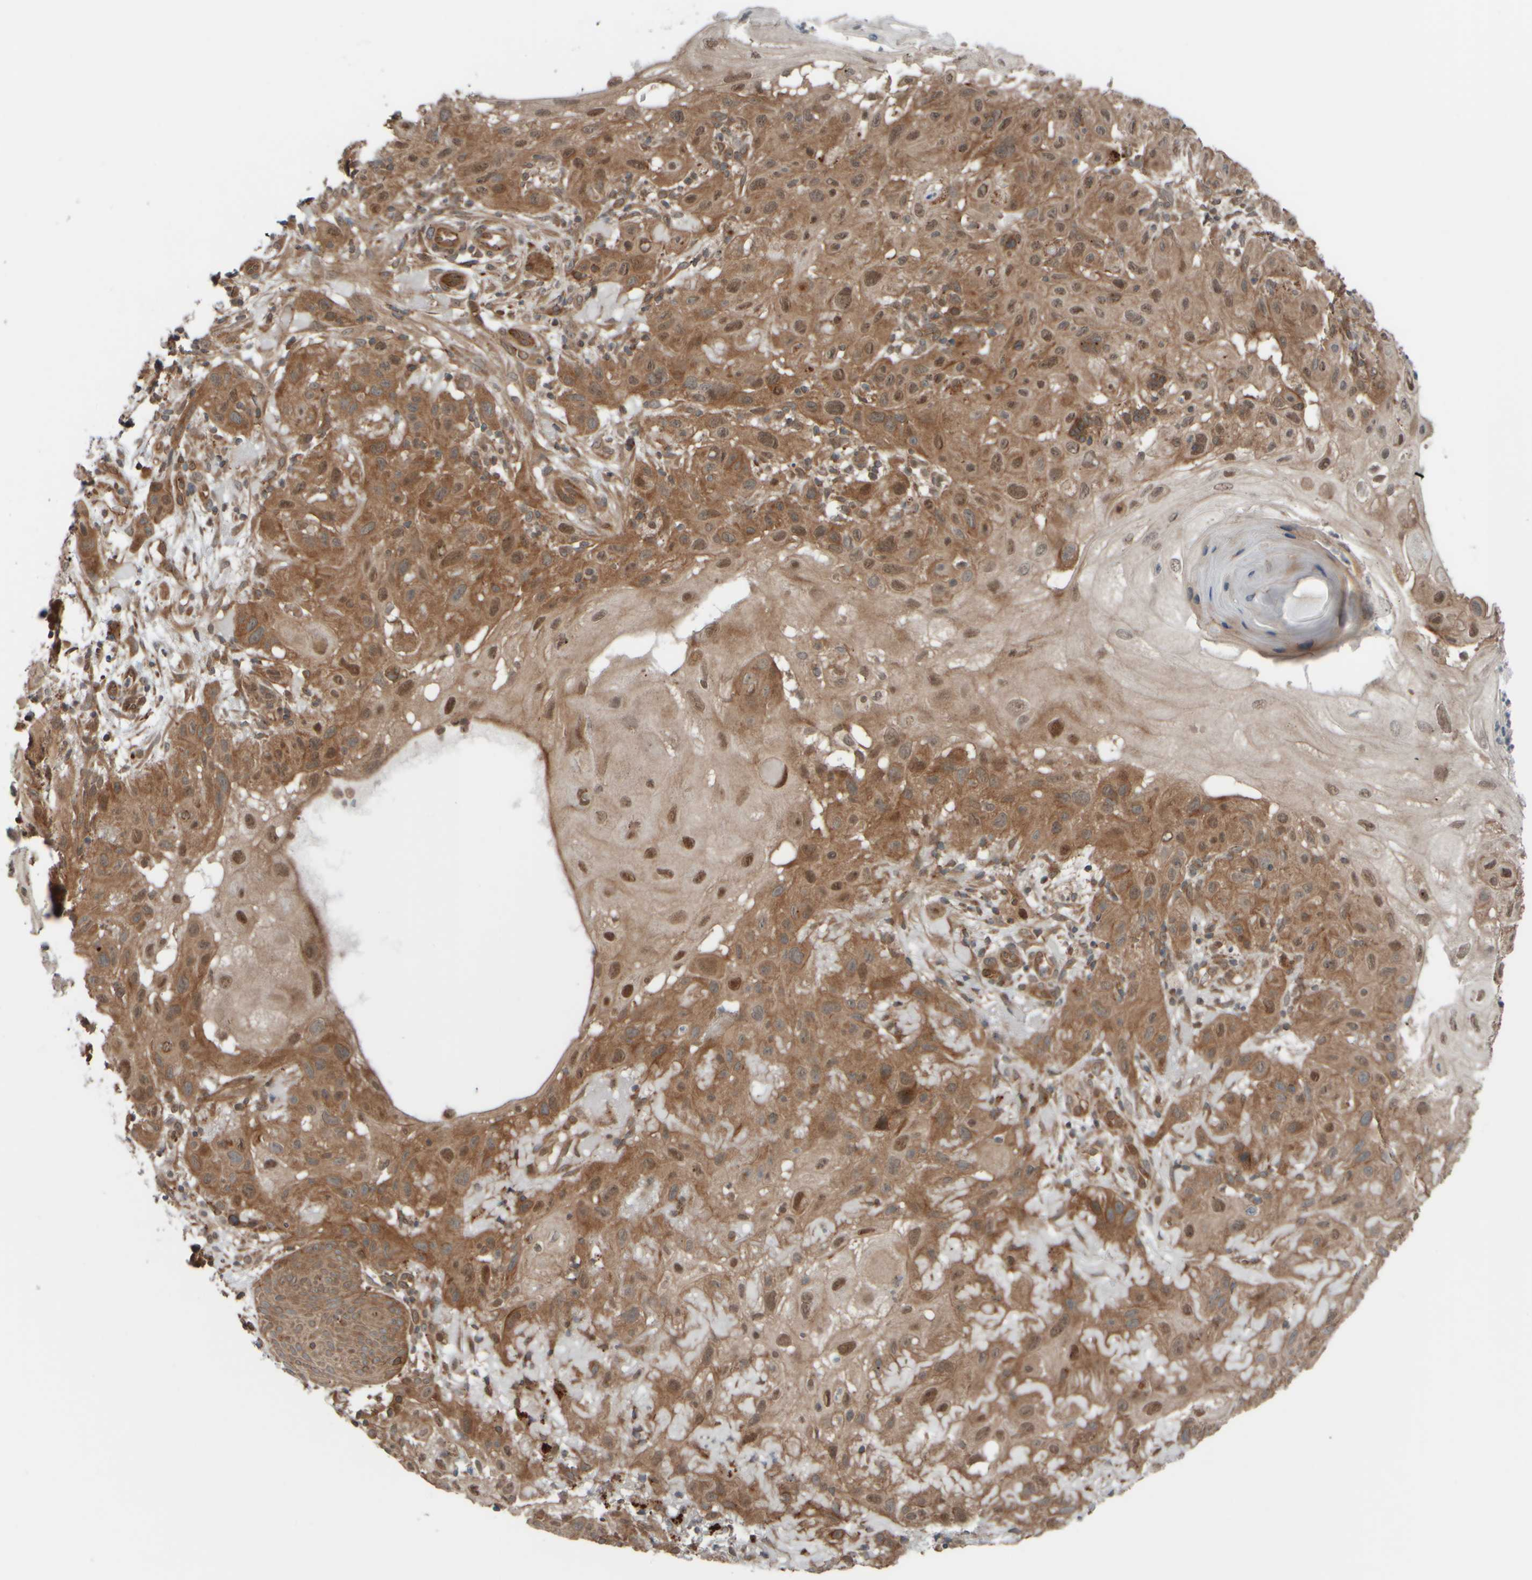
{"staining": {"intensity": "moderate", "quantity": ">75%", "location": "cytoplasmic/membranous,nuclear"}, "tissue": "skin cancer", "cell_type": "Tumor cells", "image_type": "cancer", "snomed": [{"axis": "morphology", "description": "Squamous cell carcinoma, NOS"}, {"axis": "topography", "description": "Skin"}], "caption": "Brown immunohistochemical staining in squamous cell carcinoma (skin) displays moderate cytoplasmic/membranous and nuclear expression in approximately >75% of tumor cells.", "gene": "GIGYF1", "patient": {"sex": "female", "age": 96}}